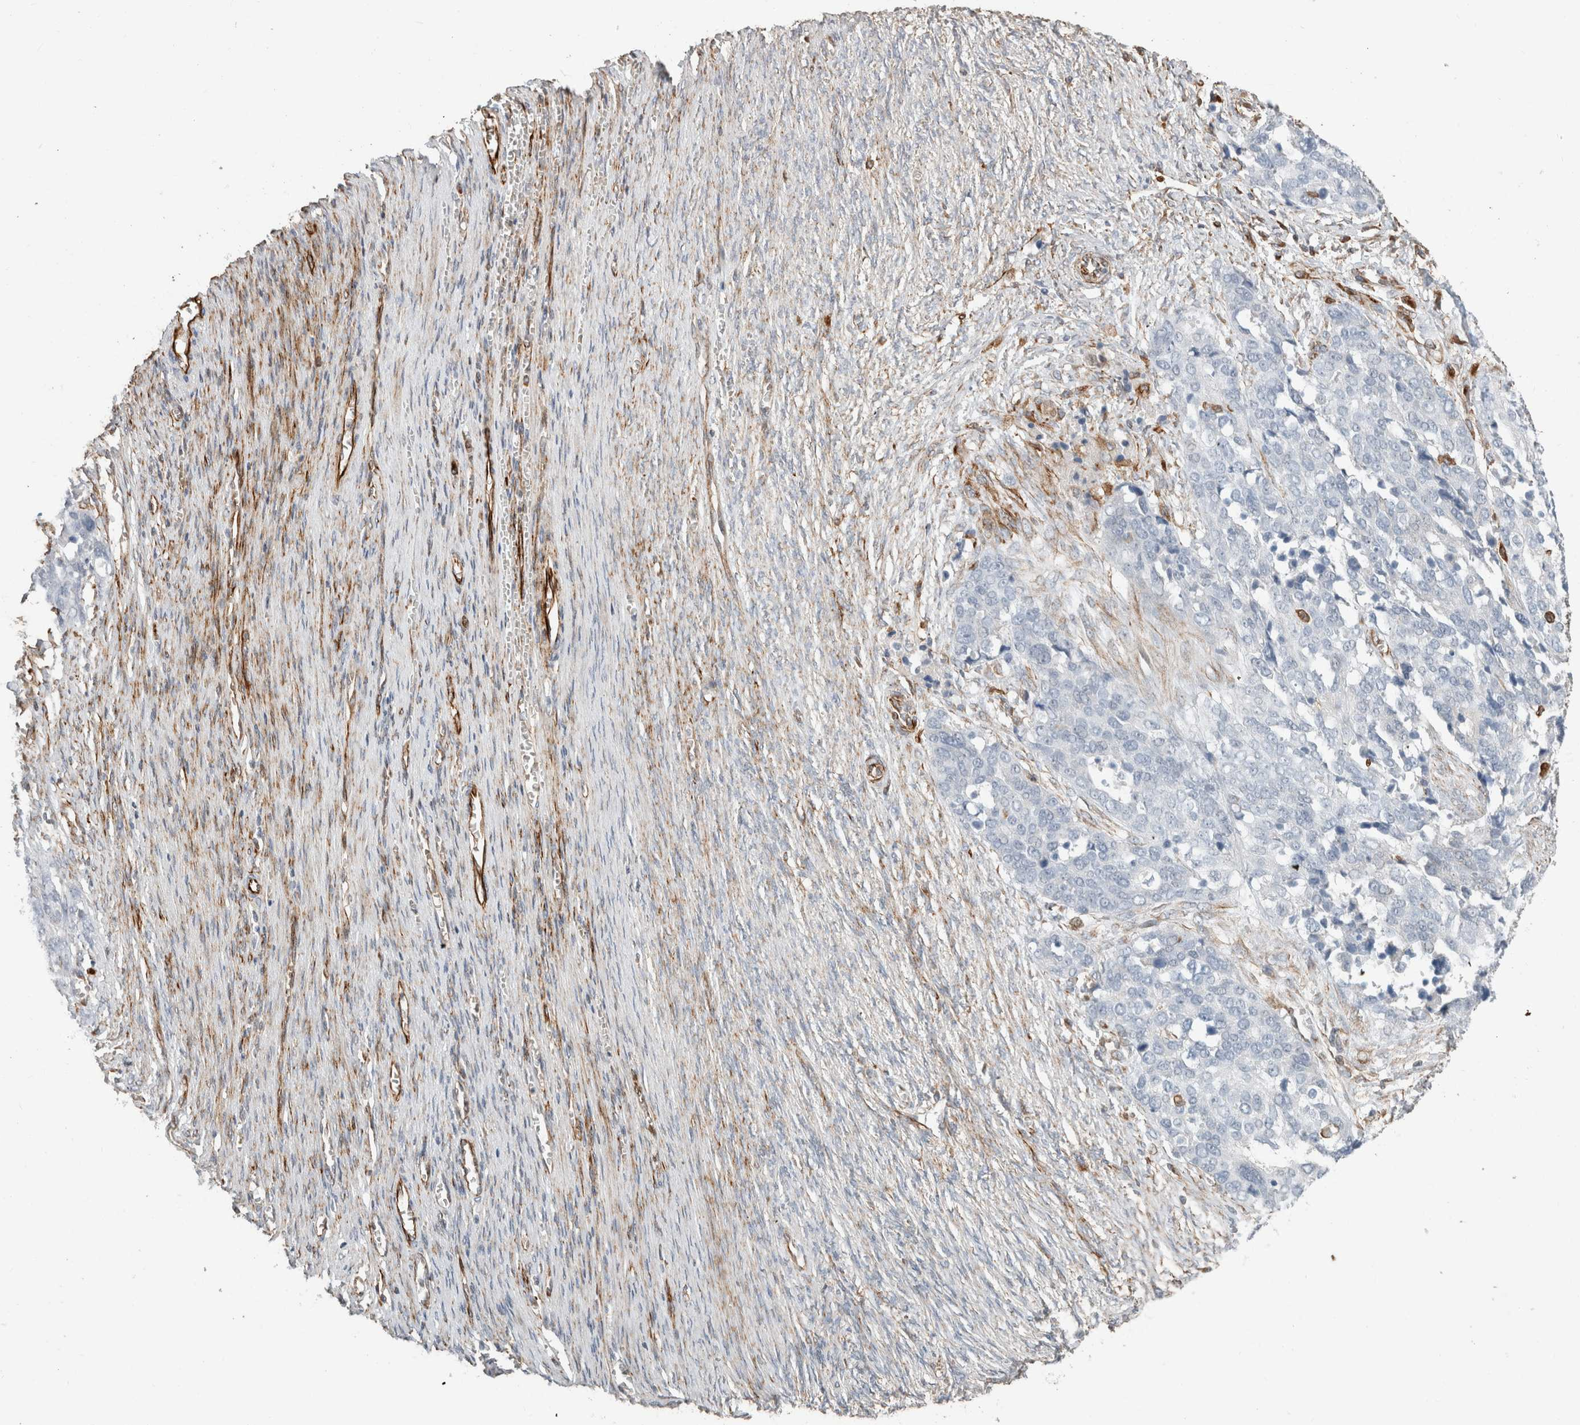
{"staining": {"intensity": "negative", "quantity": "none", "location": "none"}, "tissue": "ovarian cancer", "cell_type": "Tumor cells", "image_type": "cancer", "snomed": [{"axis": "morphology", "description": "Cystadenocarcinoma, serous, NOS"}, {"axis": "topography", "description": "Ovary"}], "caption": "Human ovarian cancer (serous cystadenocarcinoma) stained for a protein using immunohistochemistry reveals no positivity in tumor cells.", "gene": "LY86", "patient": {"sex": "female", "age": 44}}